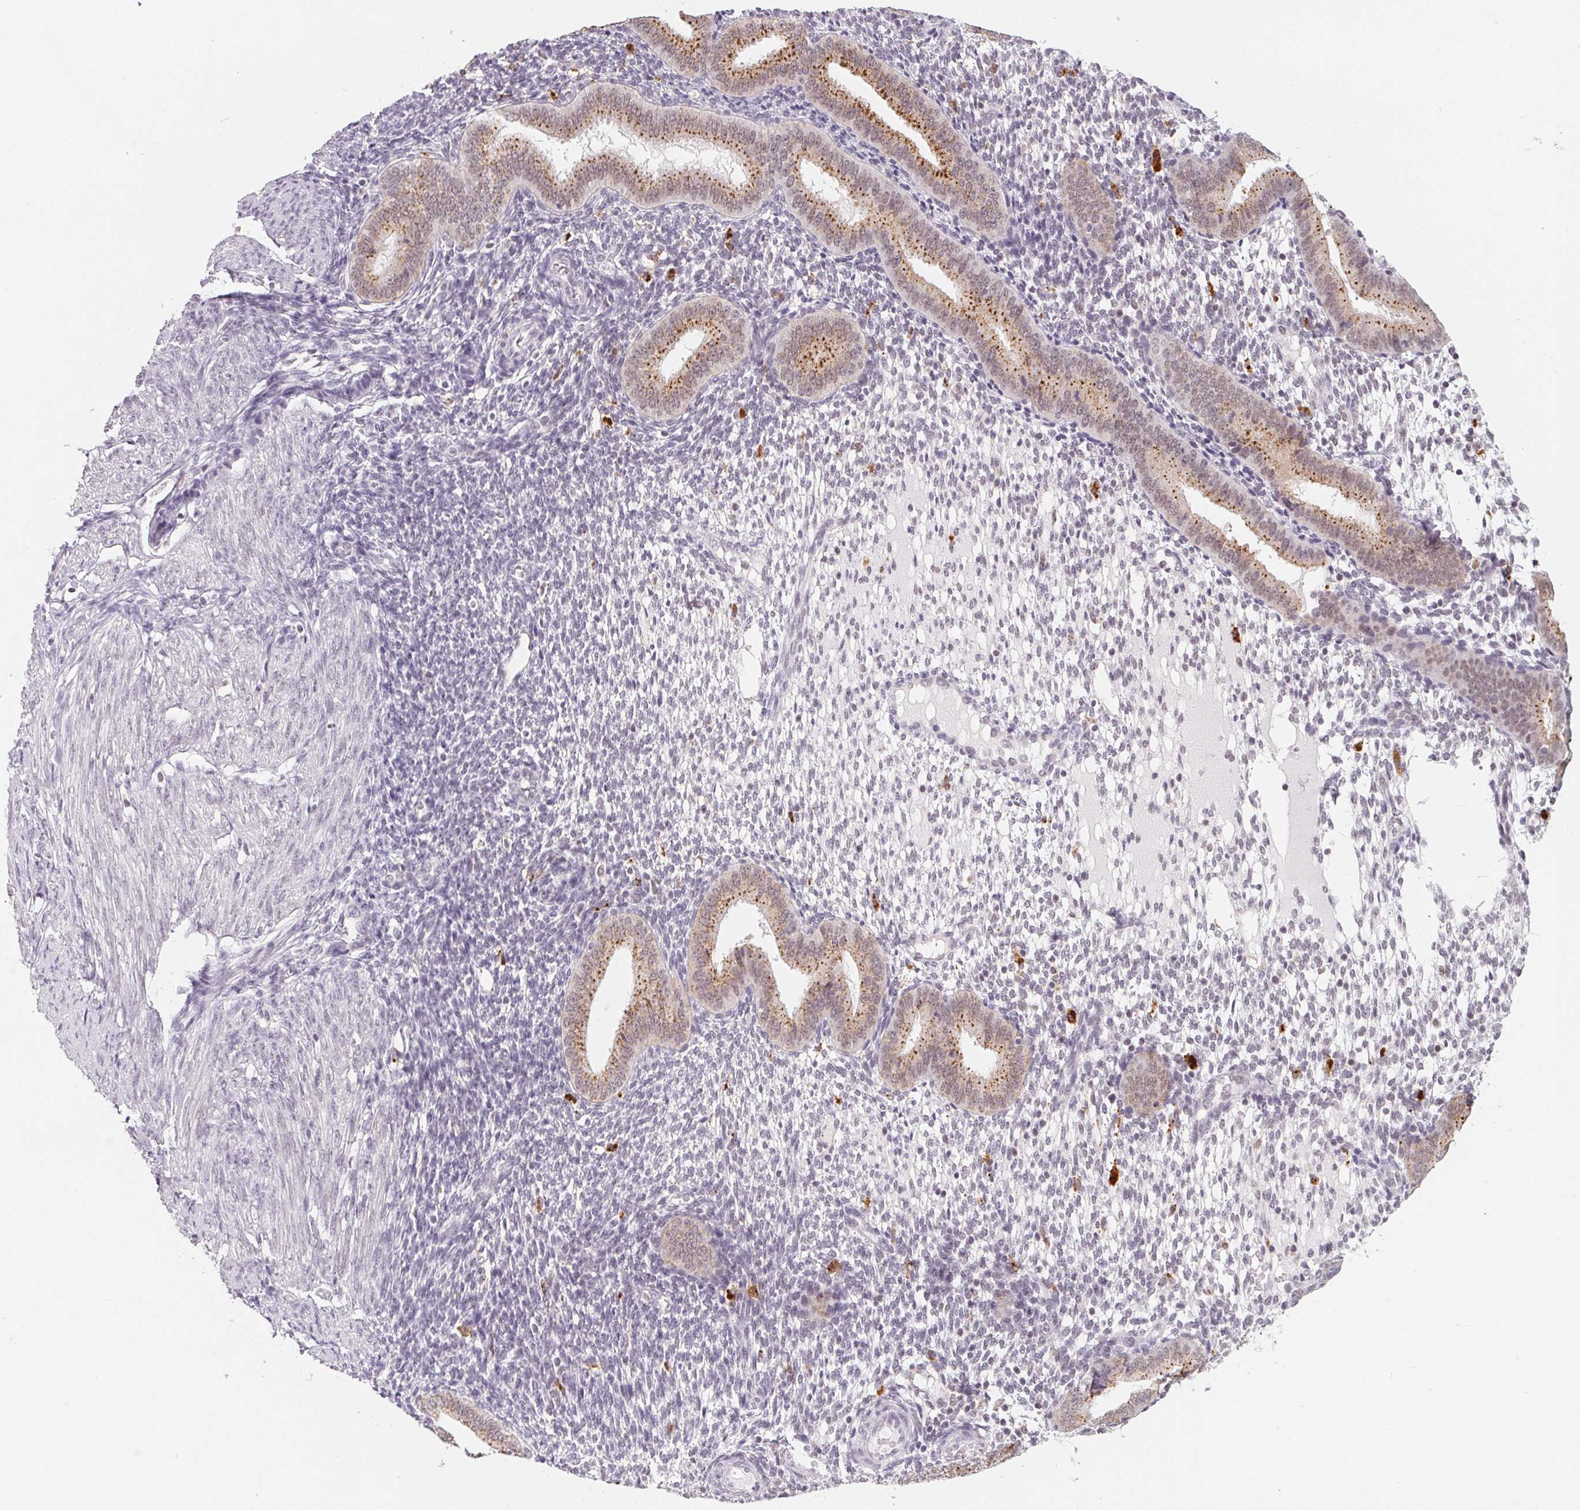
{"staining": {"intensity": "negative", "quantity": "none", "location": "none"}, "tissue": "endometrium", "cell_type": "Cells in endometrial stroma", "image_type": "normal", "snomed": [{"axis": "morphology", "description": "Normal tissue, NOS"}, {"axis": "topography", "description": "Endometrium"}], "caption": "Normal endometrium was stained to show a protein in brown. There is no significant staining in cells in endometrial stroma. The staining was performed using DAB to visualize the protein expression in brown, while the nuclei were stained in blue with hematoxylin (Magnification: 20x).", "gene": "NXF3", "patient": {"sex": "female", "age": 40}}